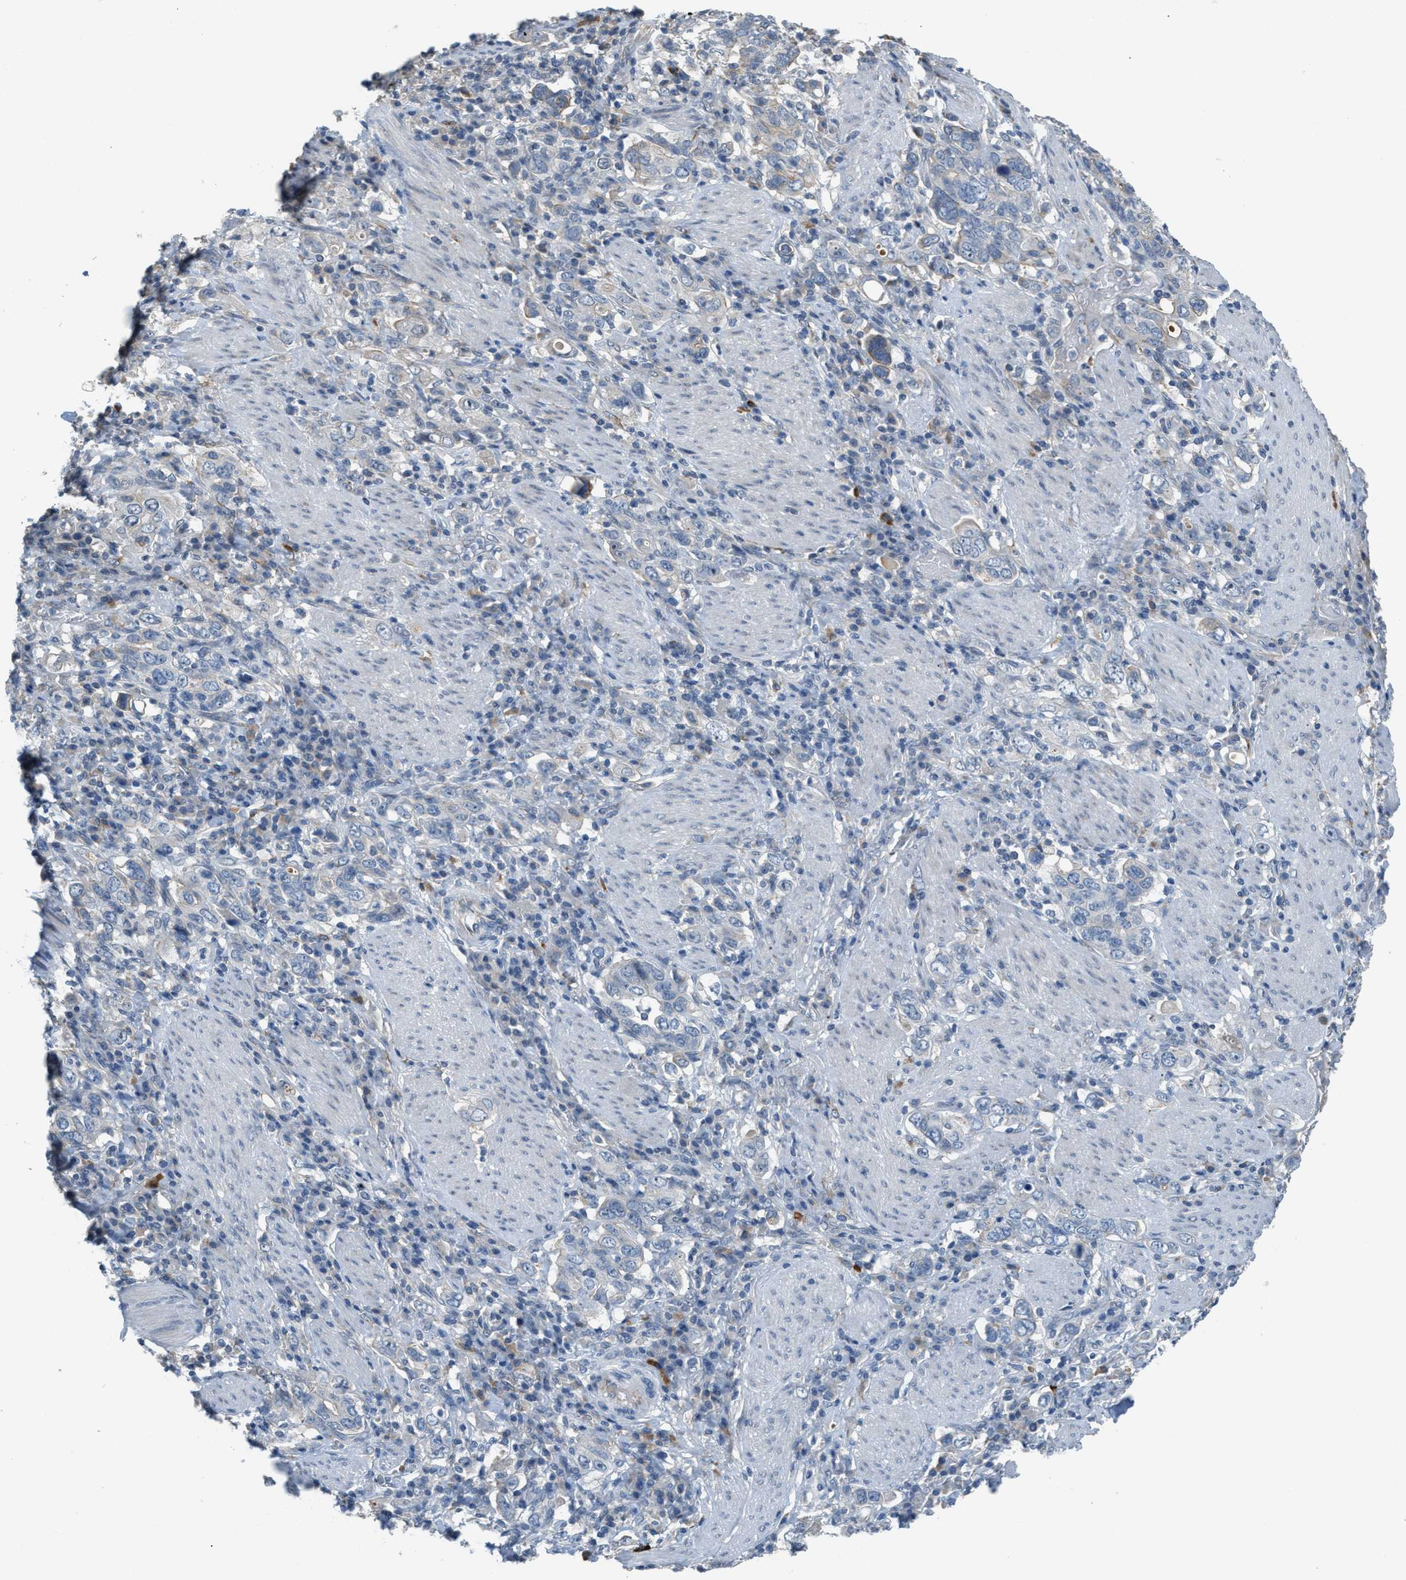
{"staining": {"intensity": "negative", "quantity": "none", "location": "none"}, "tissue": "stomach cancer", "cell_type": "Tumor cells", "image_type": "cancer", "snomed": [{"axis": "morphology", "description": "Adenocarcinoma, NOS"}, {"axis": "topography", "description": "Stomach, upper"}], "caption": "Tumor cells are negative for brown protein staining in stomach cancer.", "gene": "TMEM154", "patient": {"sex": "male", "age": 62}}